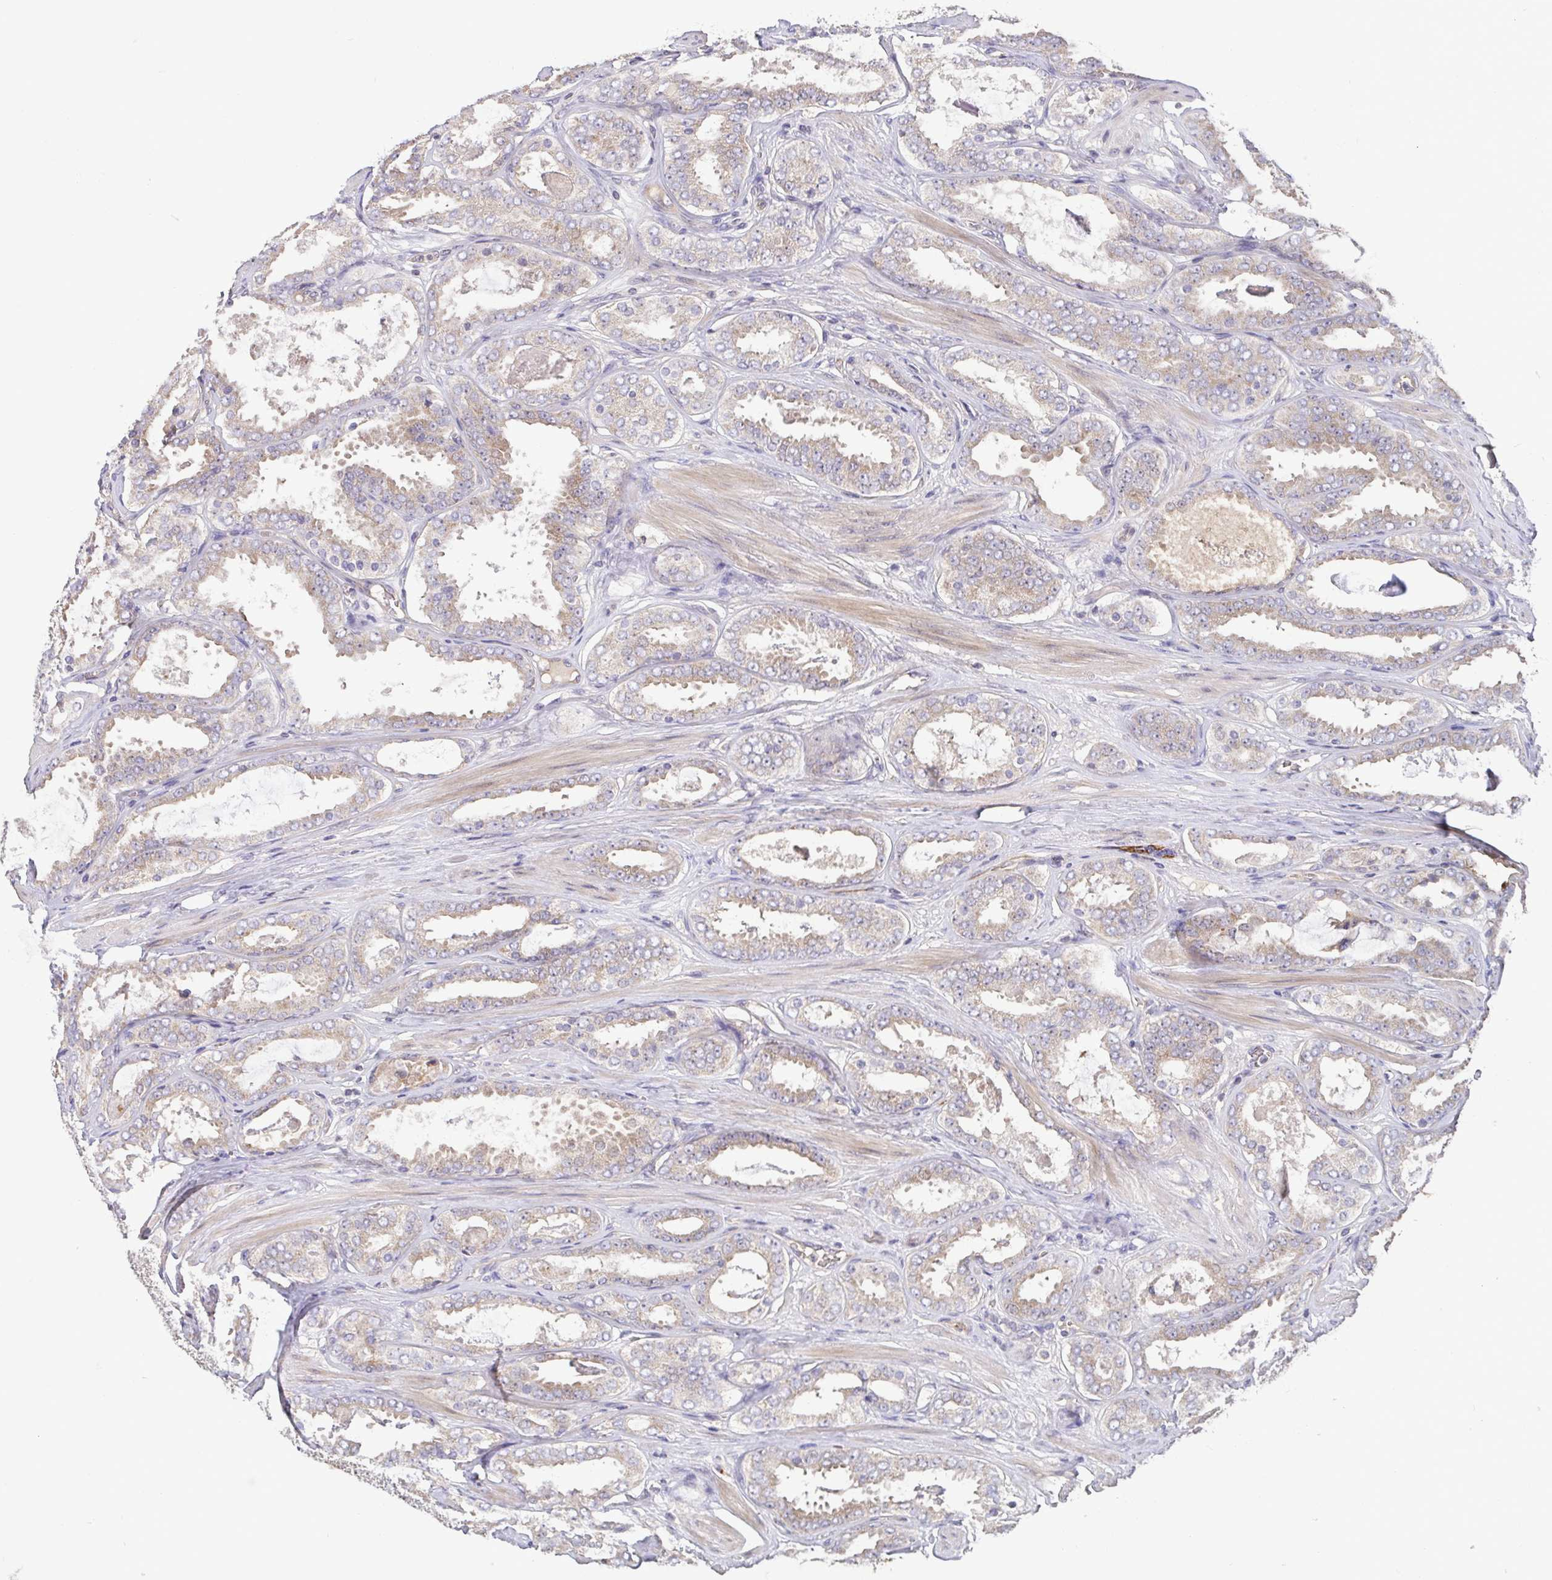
{"staining": {"intensity": "weak", "quantity": "25%-75%", "location": "cytoplasmic/membranous"}, "tissue": "prostate cancer", "cell_type": "Tumor cells", "image_type": "cancer", "snomed": [{"axis": "morphology", "description": "Adenocarcinoma, High grade"}, {"axis": "topography", "description": "Prostate"}], "caption": "Tumor cells reveal low levels of weak cytoplasmic/membranous positivity in approximately 25%-75% of cells in prostate cancer.", "gene": "OSBPL7", "patient": {"sex": "male", "age": 63}}